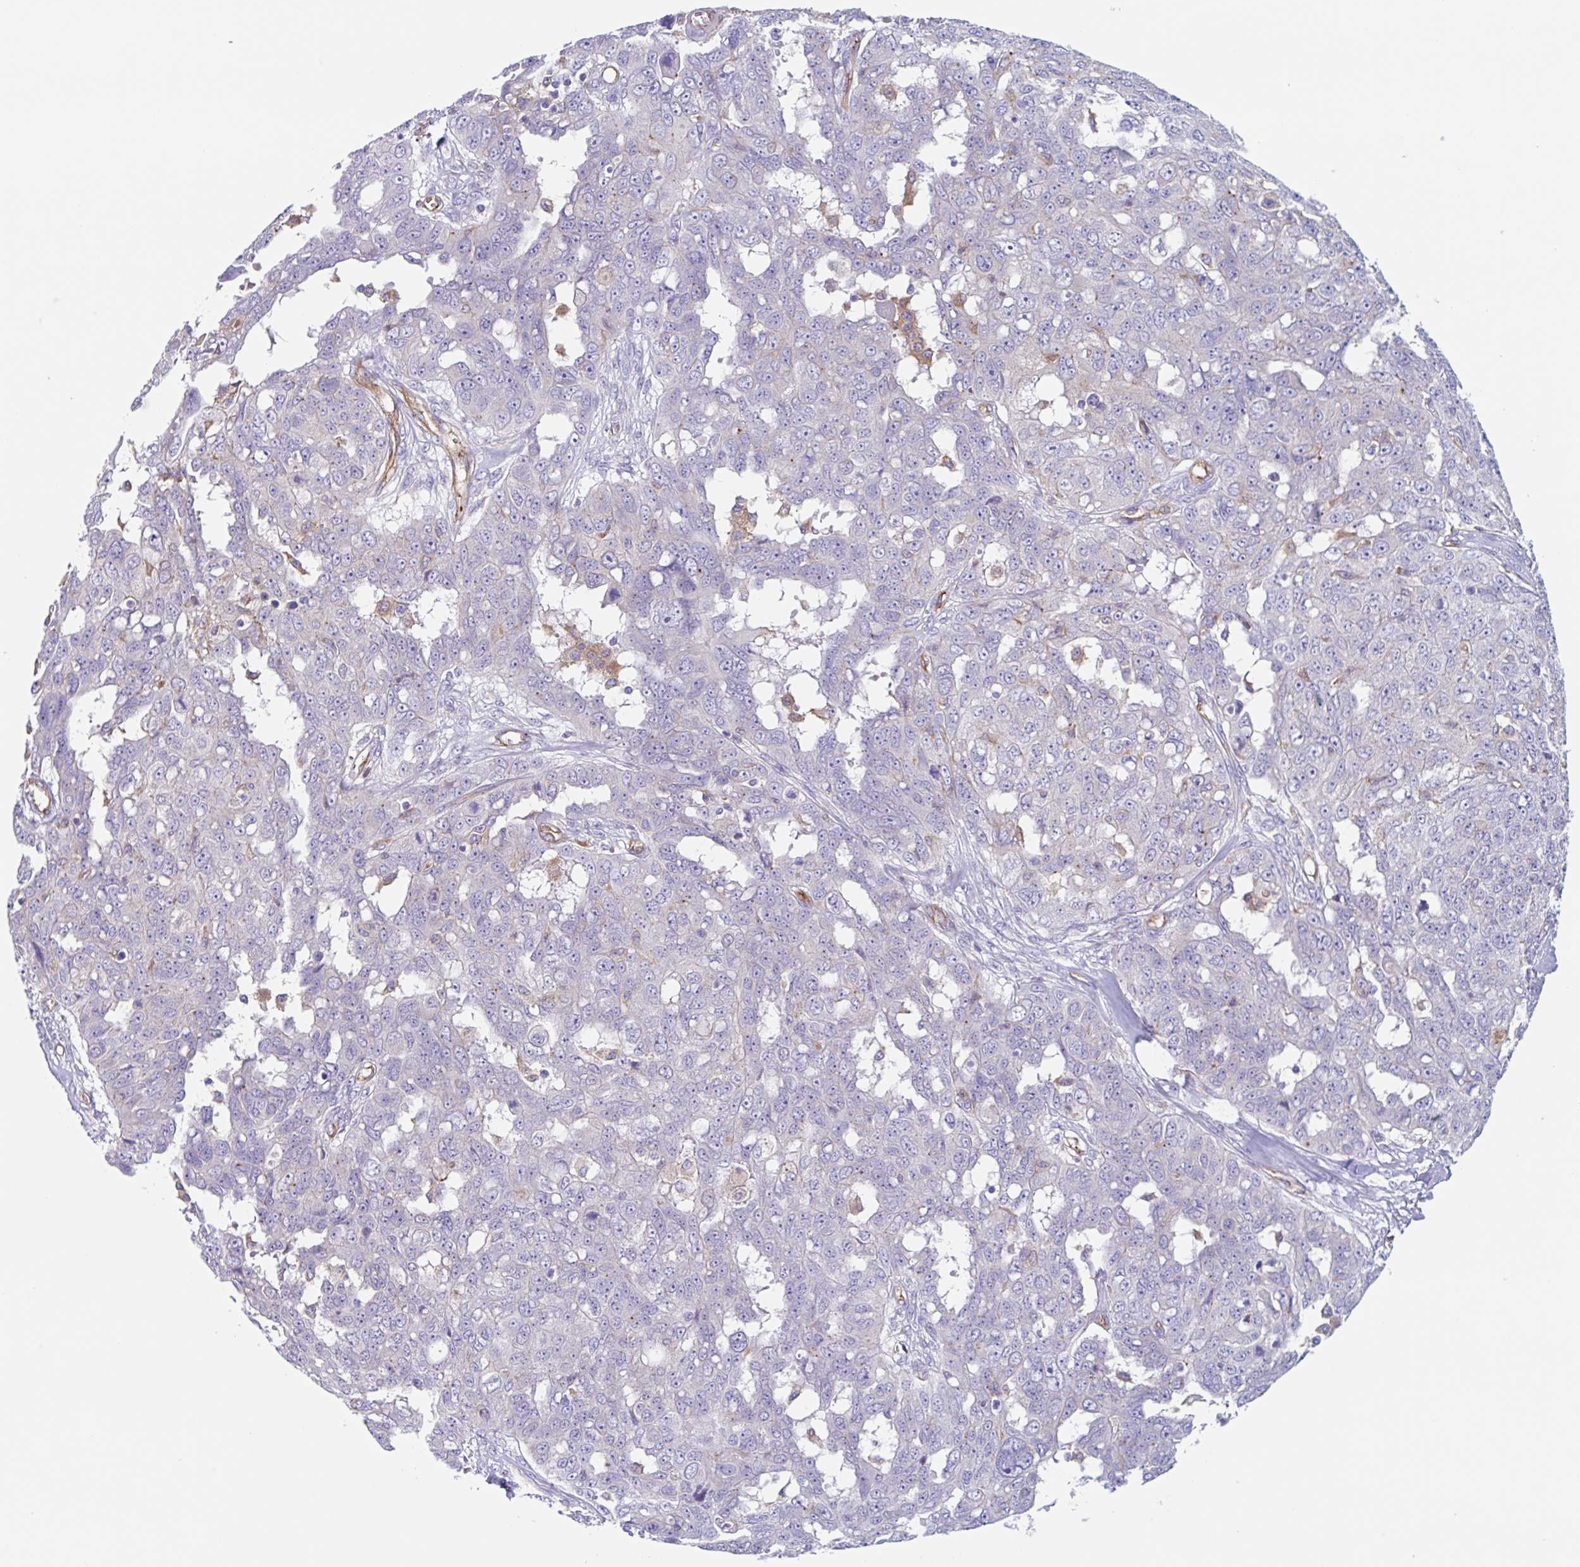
{"staining": {"intensity": "negative", "quantity": "none", "location": "none"}, "tissue": "ovarian cancer", "cell_type": "Tumor cells", "image_type": "cancer", "snomed": [{"axis": "morphology", "description": "Carcinoma, endometroid"}, {"axis": "topography", "description": "Ovary"}], "caption": "DAB (3,3'-diaminobenzidine) immunohistochemical staining of human ovarian cancer demonstrates no significant expression in tumor cells. The staining is performed using DAB brown chromogen with nuclei counter-stained in using hematoxylin.", "gene": "EHD4", "patient": {"sex": "female", "age": 70}}